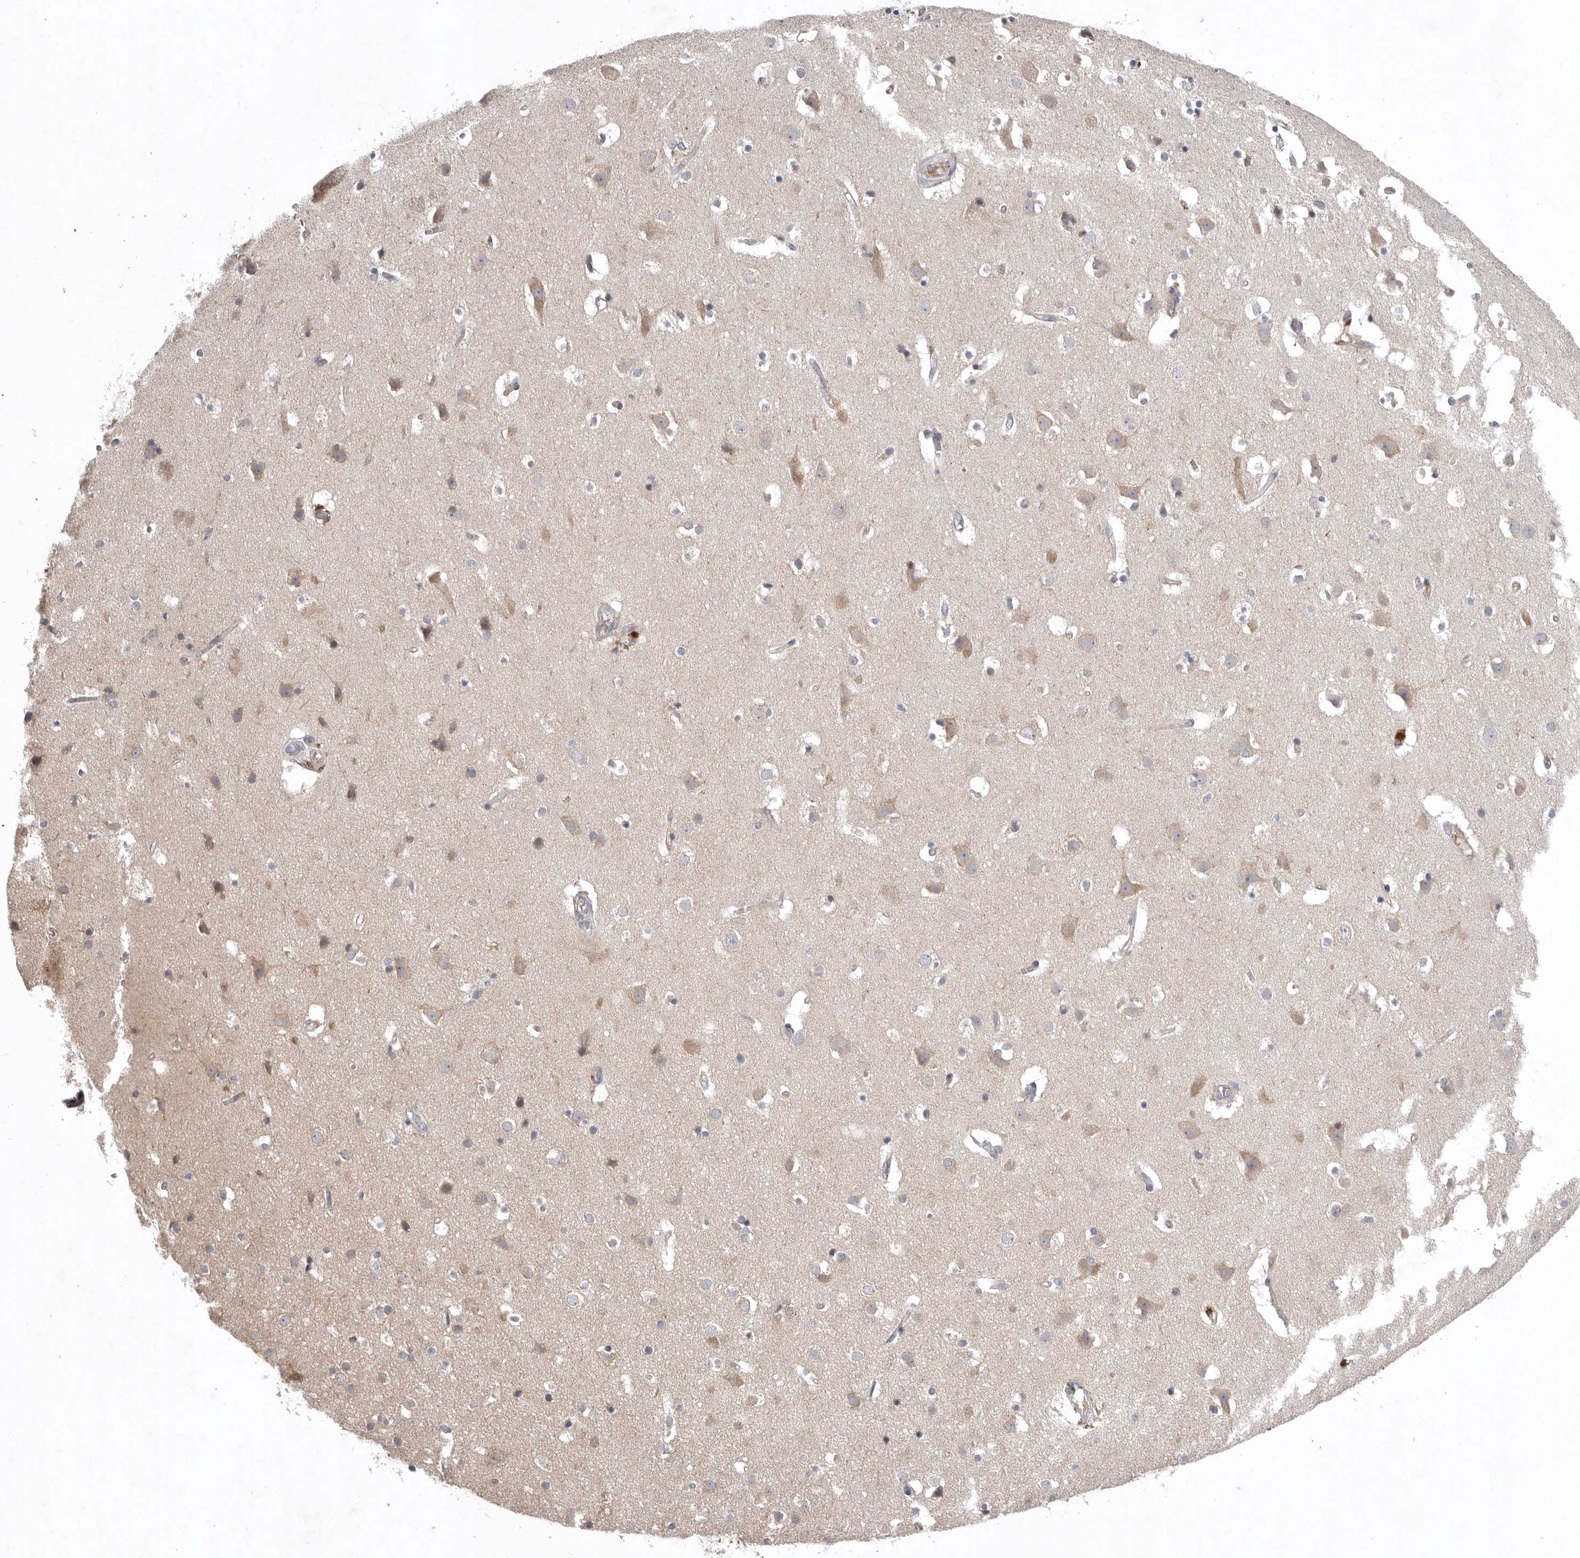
{"staining": {"intensity": "weak", "quantity": "<25%", "location": "cytoplasmic/membranous"}, "tissue": "cerebral cortex", "cell_type": "Endothelial cells", "image_type": "normal", "snomed": [{"axis": "morphology", "description": "Normal tissue, NOS"}, {"axis": "topography", "description": "Cerebral cortex"}], "caption": "Immunohistochemistry image of benign cerebral cortex stained for a protein (brown), which displays no expression in endothelial cells.", "gene": "C1orf109", "patient": {"sex": "male", "age": 54}}